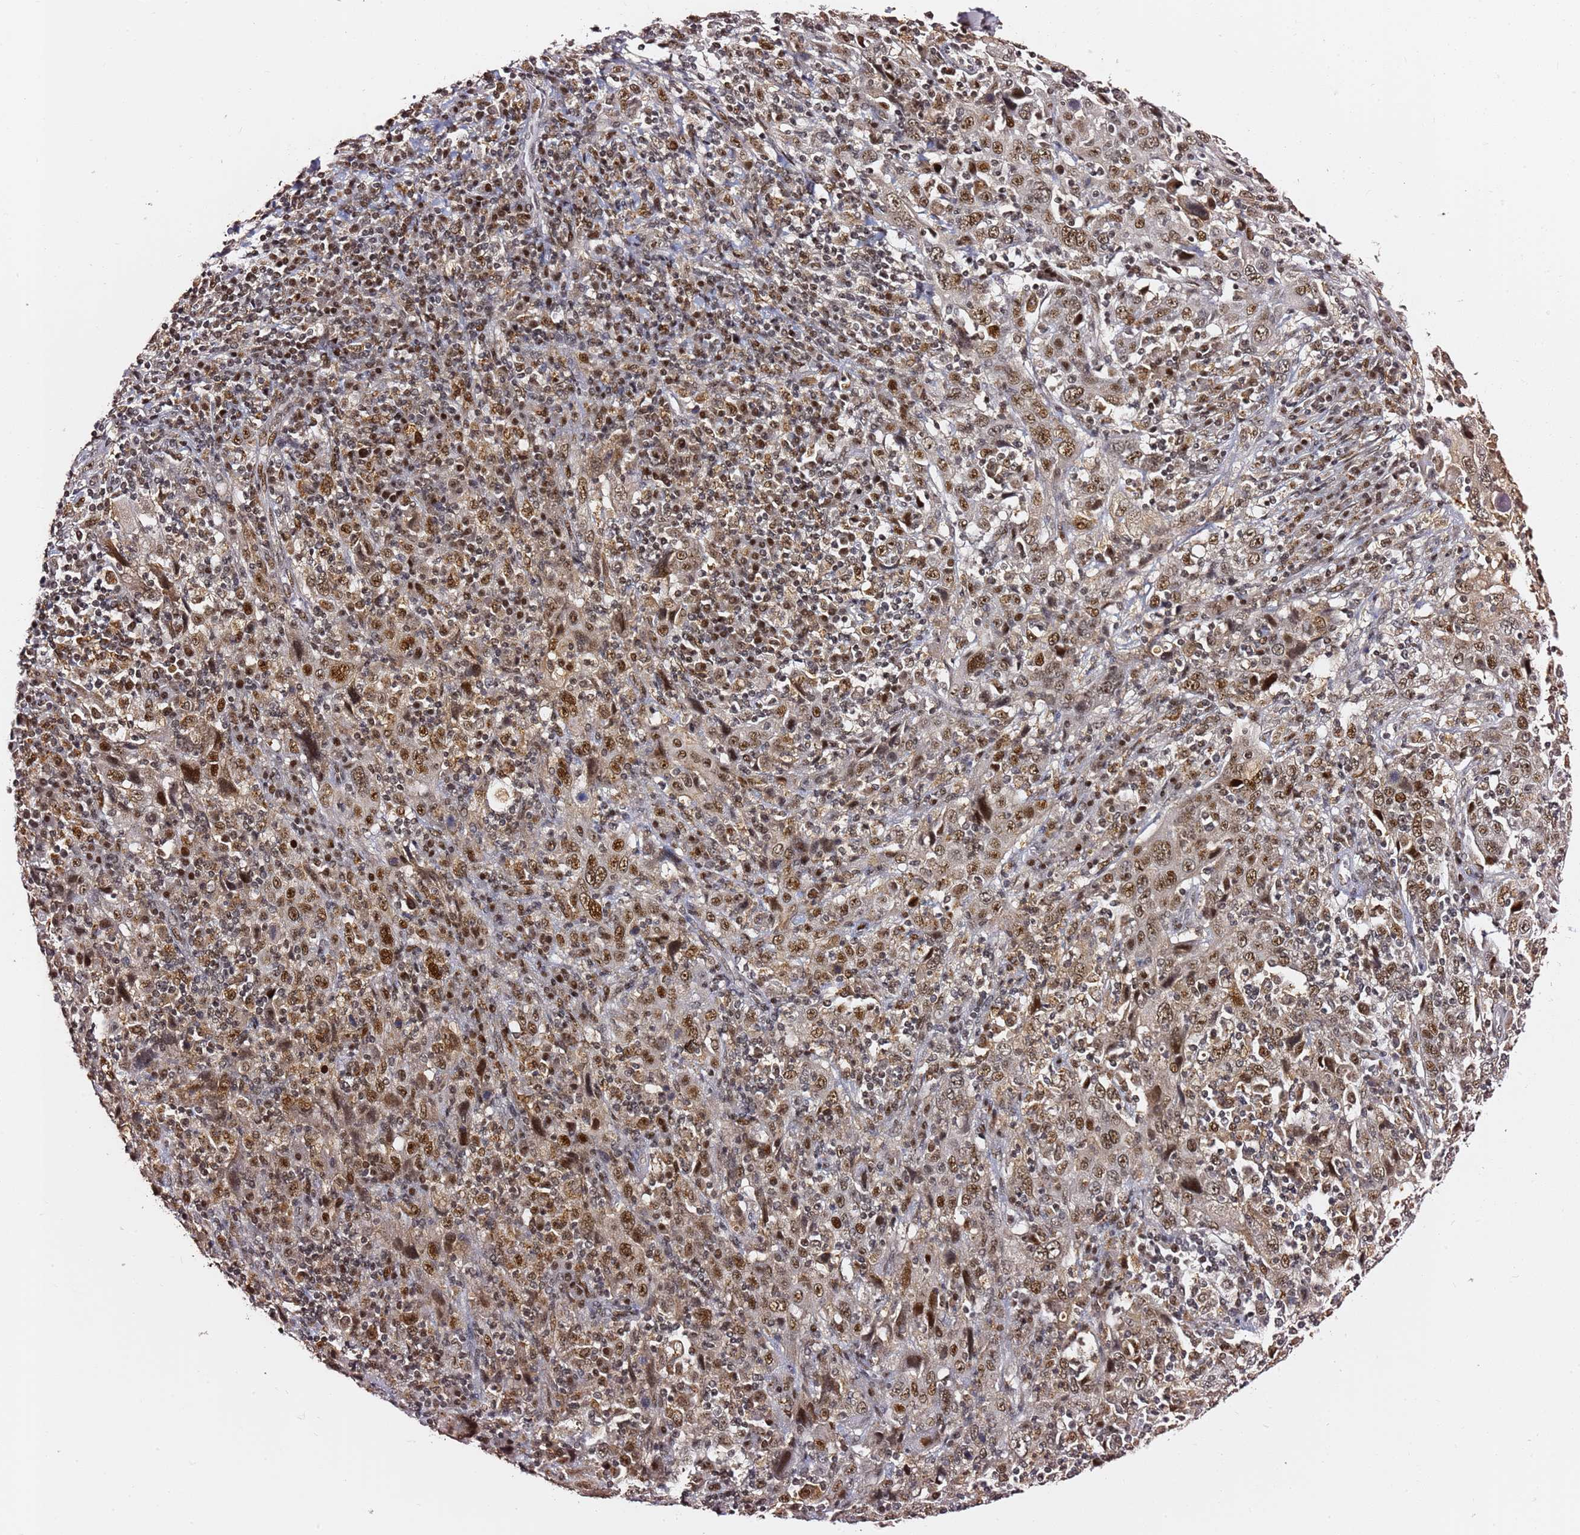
{"staining": {"intensity": "moderate", "quantity": ">75%", "location": "nuclear"}, "tissue": "cervical cancer", "cell_type": "Tumor cells", "image_type": "cancer", "snomed": [{"axis": "morphology", "description": "Squamous cell carcinoma, NOS"}, {"axis": "topography", "description": "Cervix"}], "caption": "A medium amount of moderate nuclear staining is identified in about >75% of tumor cells in cervical squamous cell carcinoma tissue.", "gene": "FCF1", "patient": {"sex": "female", "age": 46}}